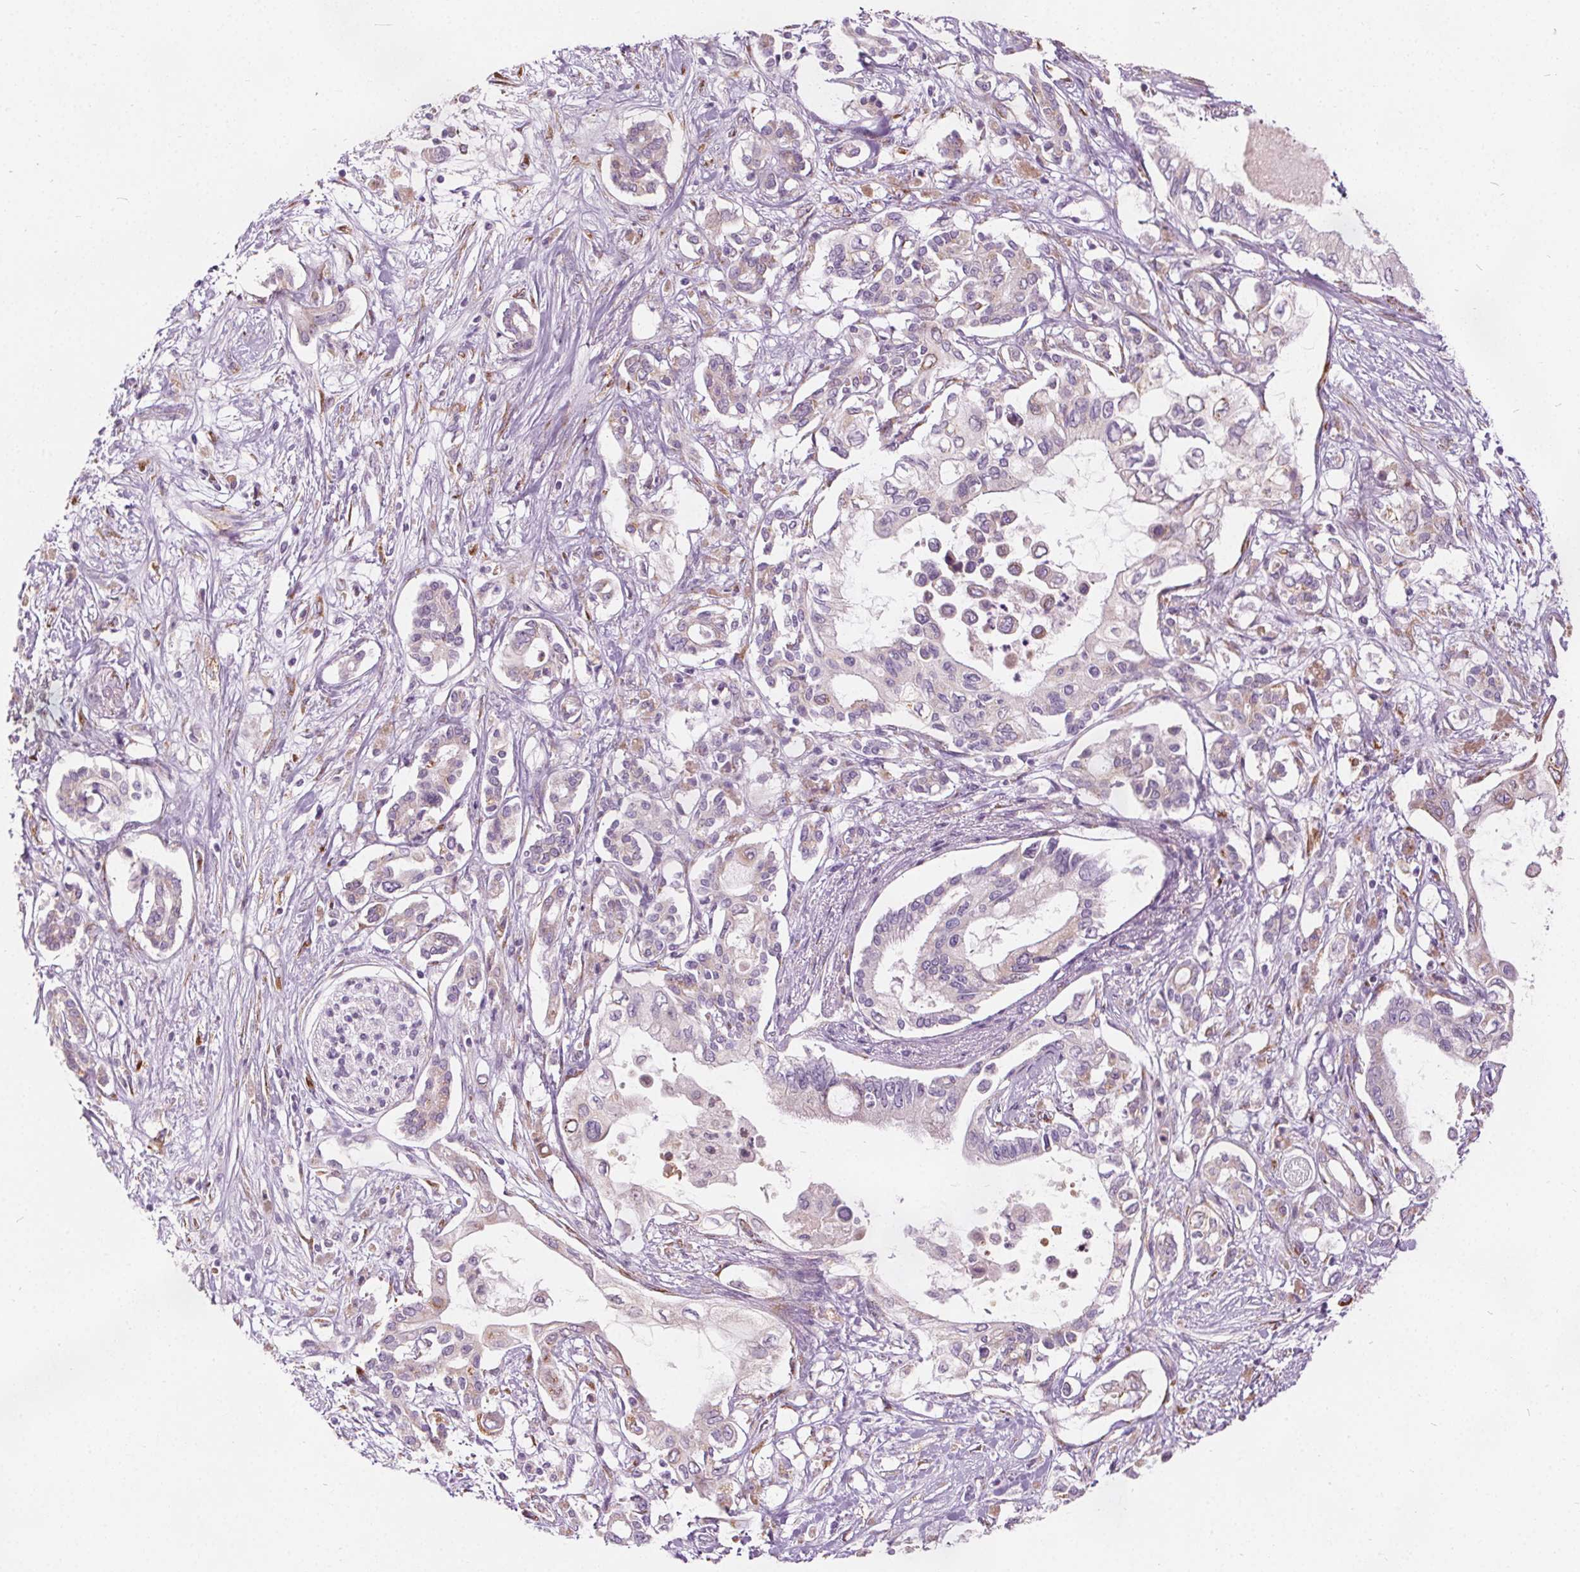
{"staining": {"intensity": "negative", "quantity": "none", "location": "none"}, "tissue": "pancreatic cancer", "cell_type": "Tumor cells", "image_type": "cancer", "snomed": [{"axis": "morphology", "description": "Adenocarcinoma, NOS"}, {"axis": "topography", "description": "Pancreas"}], "caption": "Immunohistochemical staining of pancreatic cancer (adenocarcinoma) displays no significant positivity in tumor cells.", "gene": "ACOX2", "patient": {"sex": "female", "age": 63}}